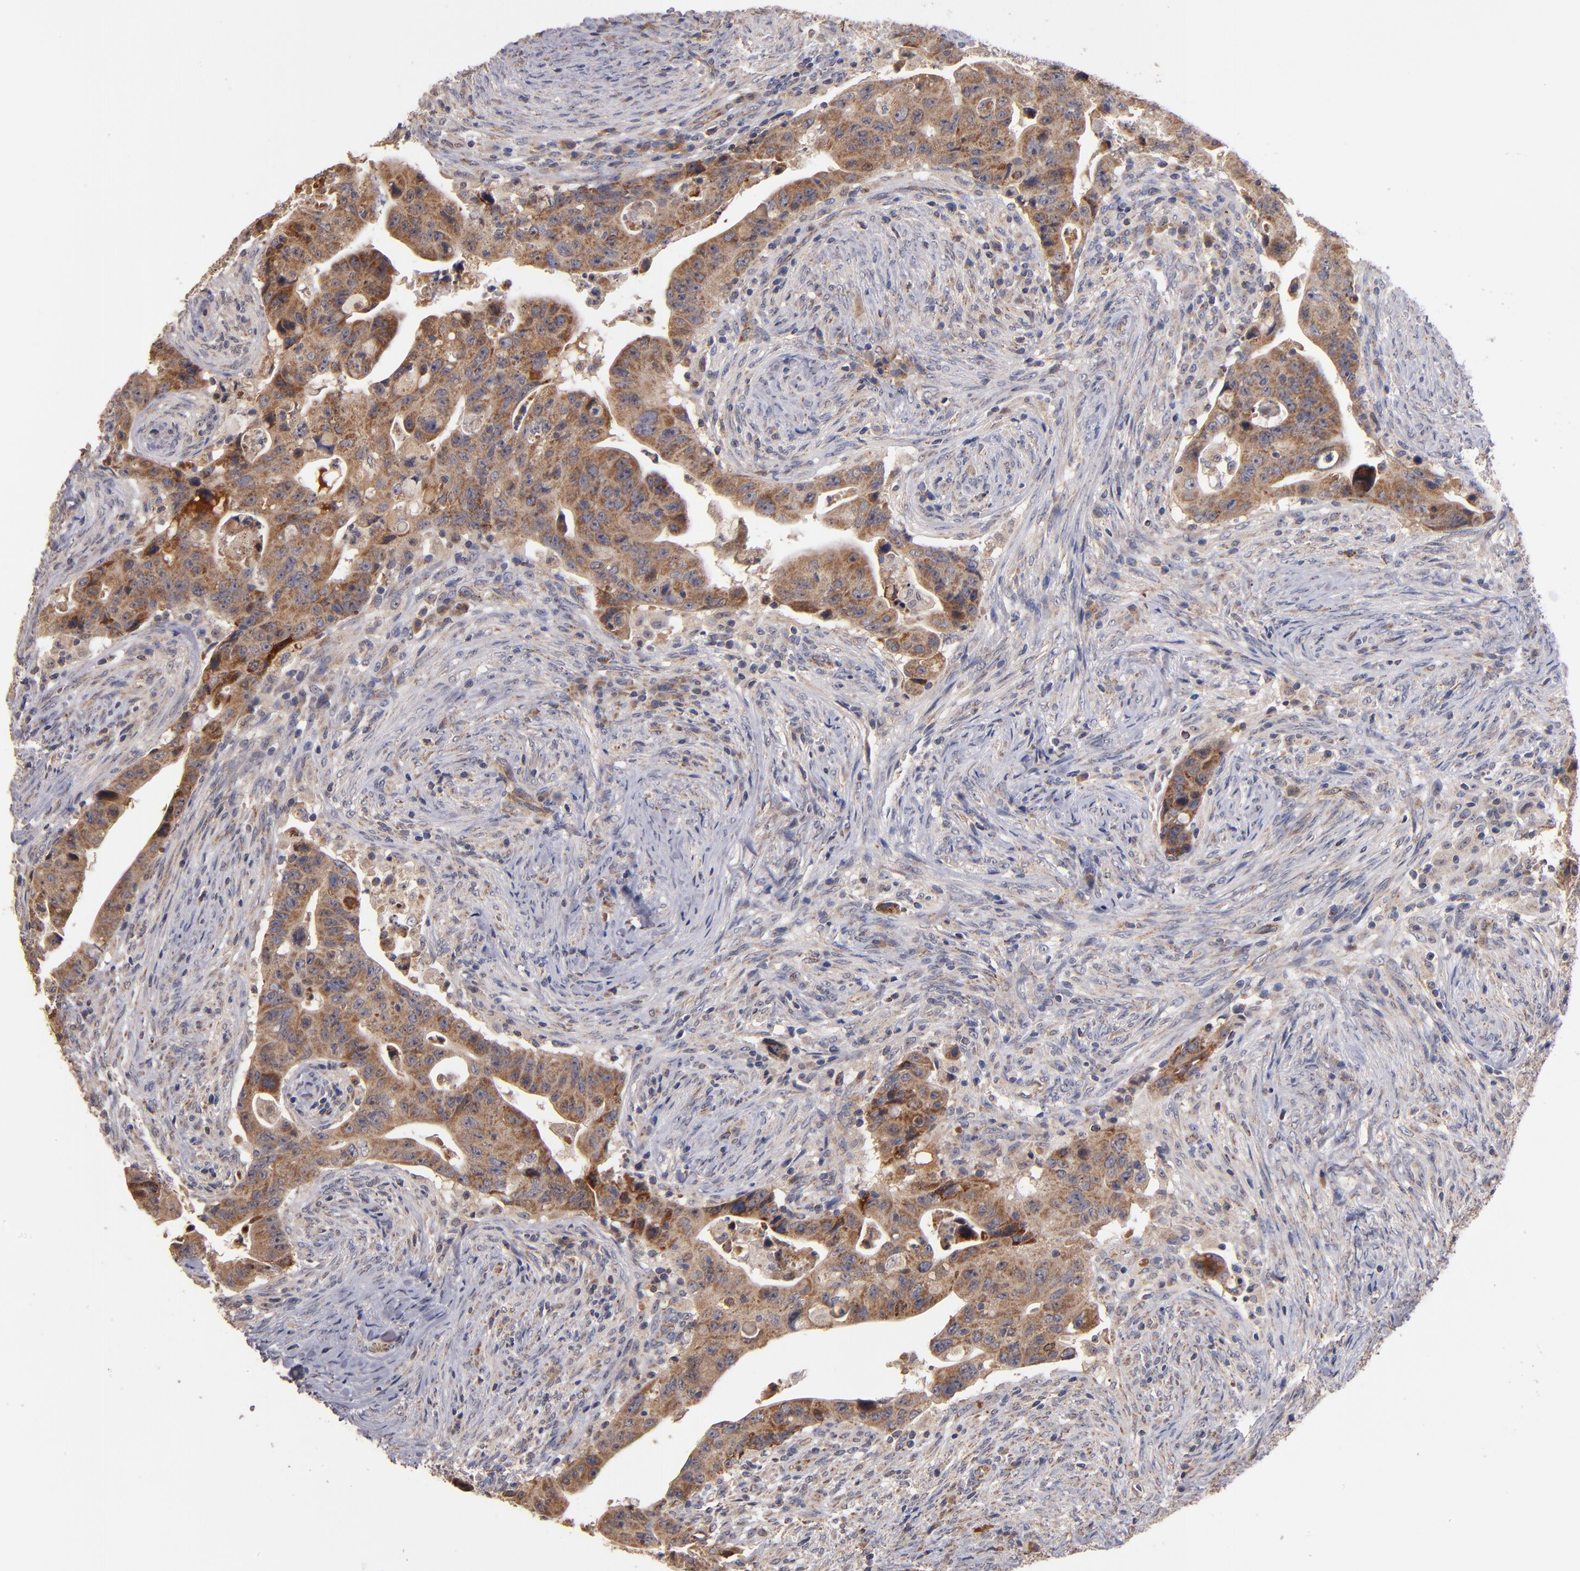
{"staining": {"intensity": "moderate", "quantity": ">75%", "location": "cytoplasmic/membranous"}, "tissue": "colorectal cancer", "cell_type": "Tumor cells", "image_type": "cancer", "snomed": [{"axis": "morphology", "description": "Adenocarcinoma, NOS"}, {"axis": "topography", "description": "Rectum"}], "caption": "Protein analysis of colorectal adenocarcinoma tissue displays moderate cytoplasmic/membranous positivity in about >75% of tumor cells. The staining was performed using DAB (3,3'-diaminobenzidine), with brown indicating positive protein expression. Nuclei are stained blue with hematoxylin.", "gene": "DIABLO", "patient": {"sex": "female", "age": 71}}